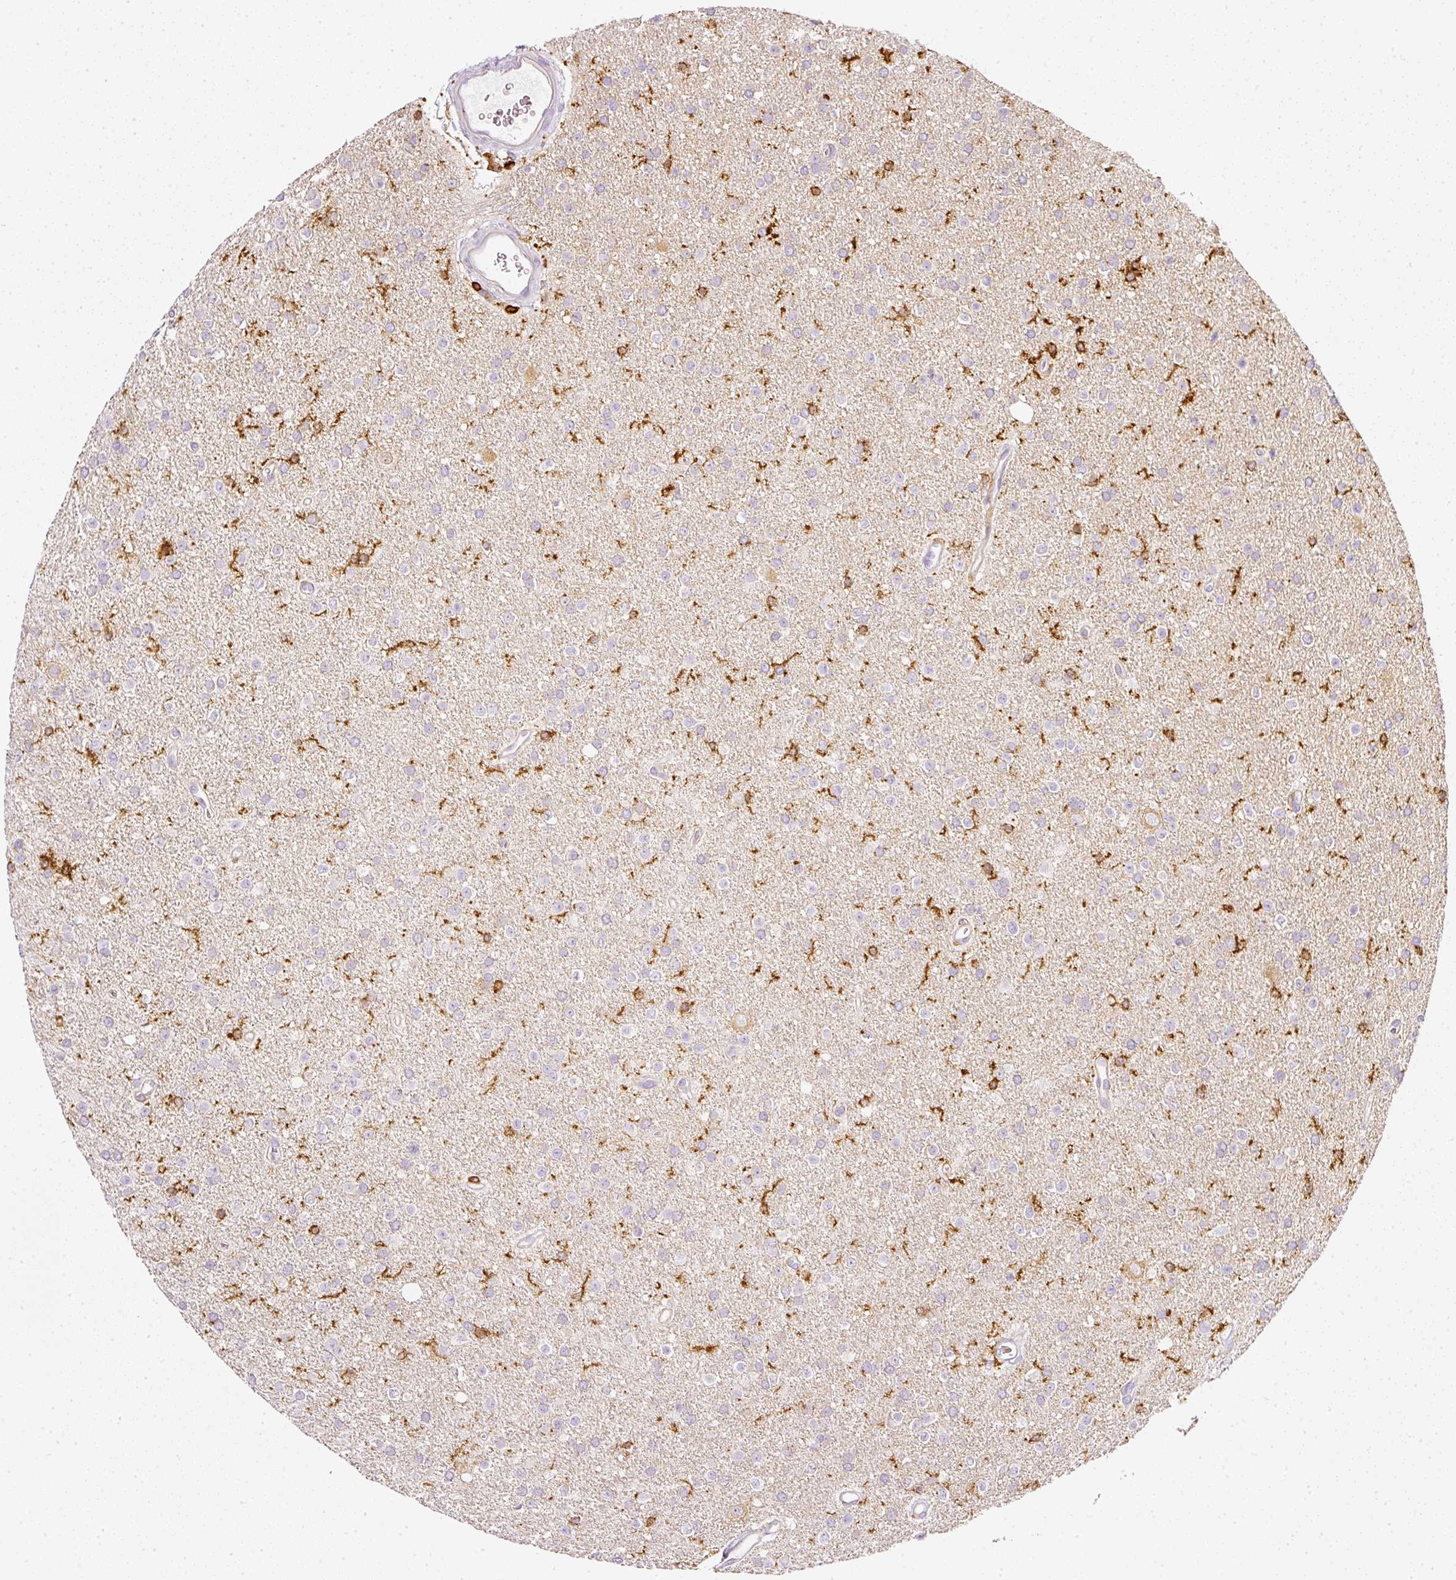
{"staining": {"intensity": "negative", "quantity": "none", "location": "none"}, "tissue": "glioma", "cell_type": "Tumor cells", "image_type": "cancer", "snomed": [{"axis": "morphology", "description": "Glioma, malignant, Low grade"}, {"axis": "topography", "description": "Brain"}], "caption": "Immunohistochemistry (IHC) of human low-grade glioma (malignant) reveals no expression in tumor cells. Nuclei are stained in blue.", "gene": "EVL", "patient": {"sex": "female", "age": 34}}